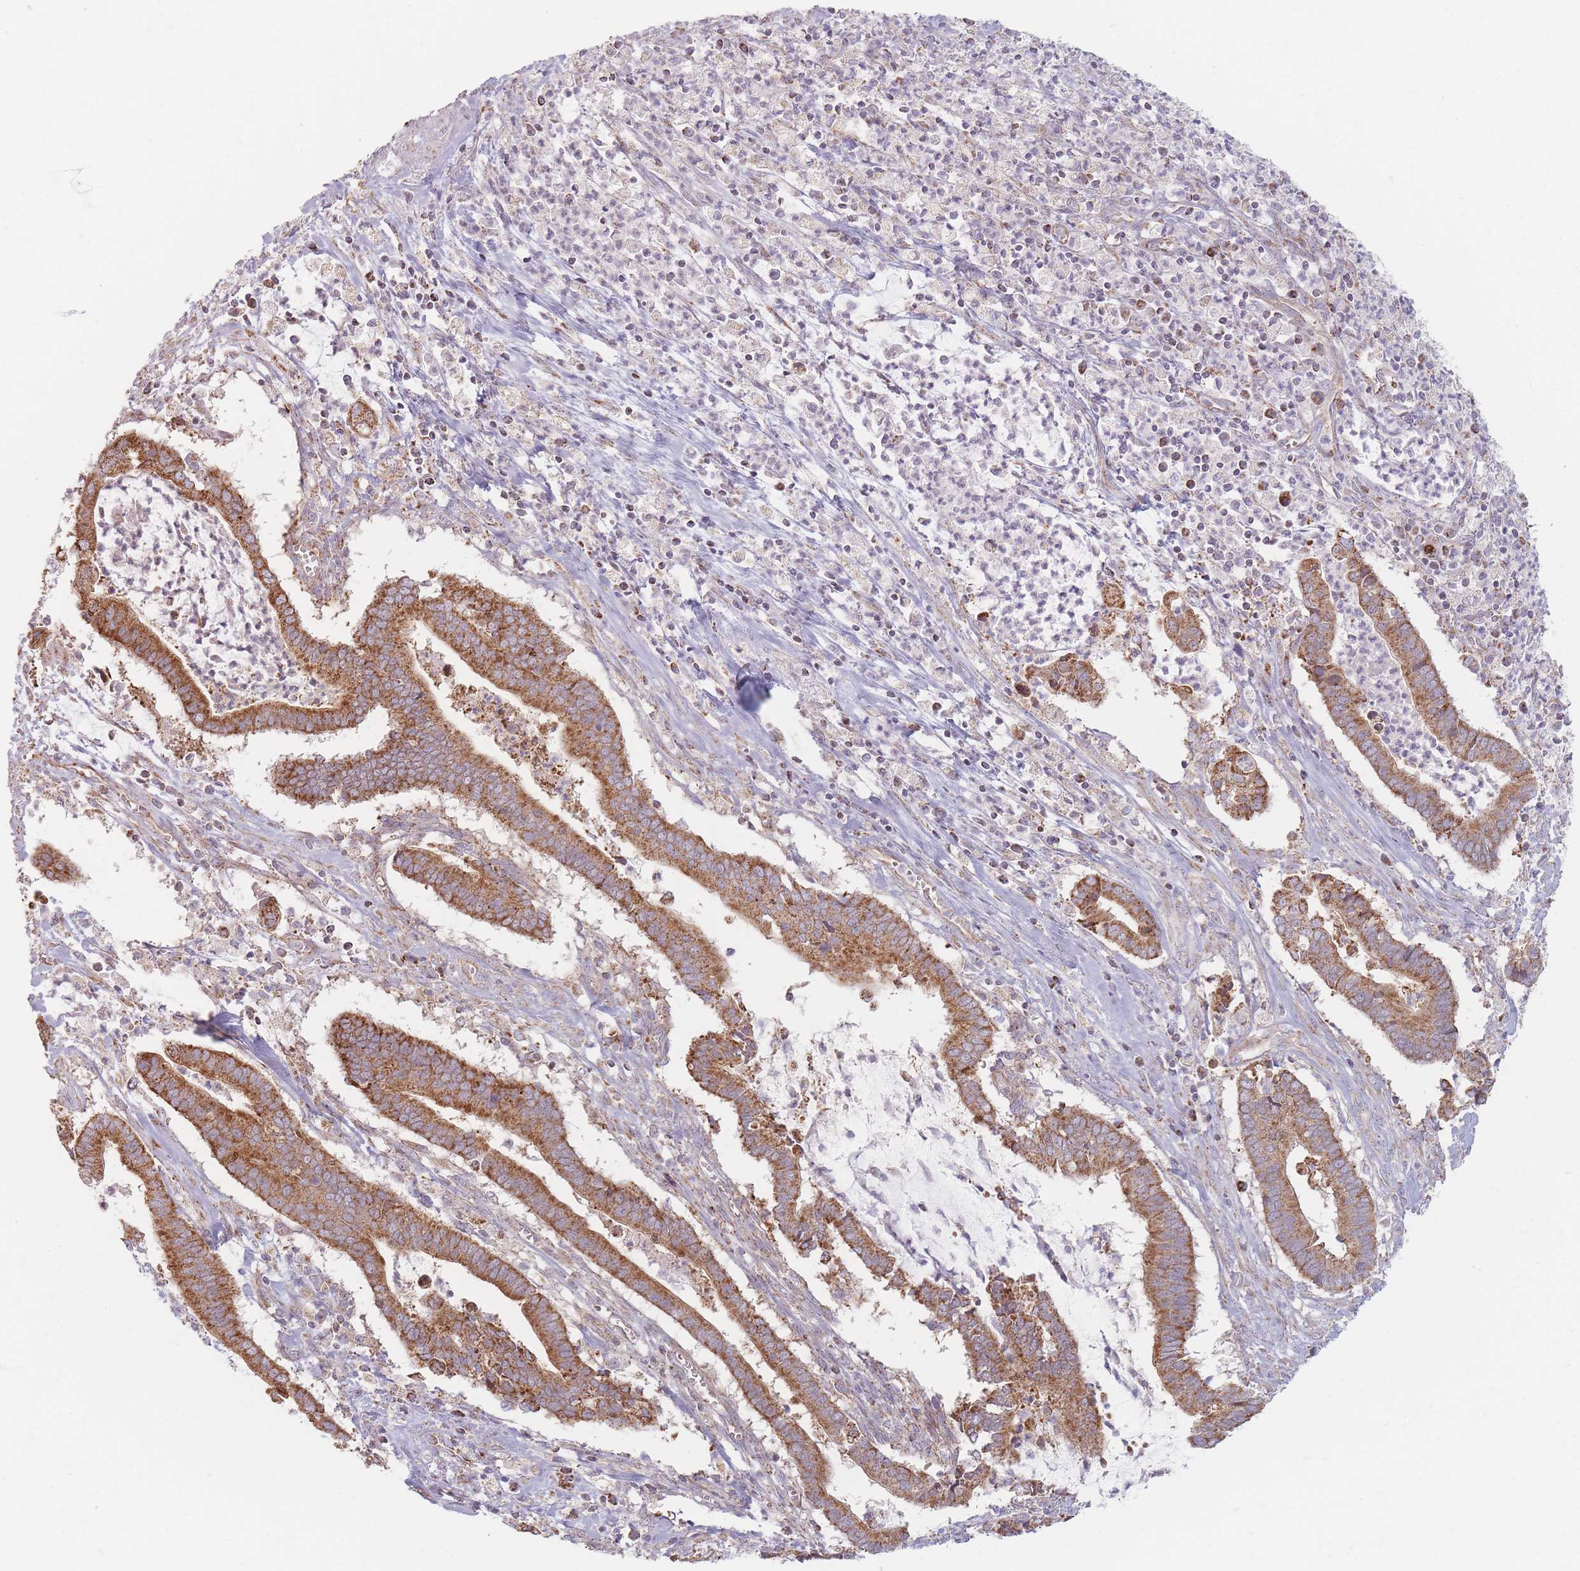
{"staining": {"intensity": "moderate", "quantity": ">75%", "location": "cytoplasmic/membranous"}, "tissue": "cervical cancer", "cell_type": "Tumor cells", "image_type": "cancer", "snomed": [{"axis": "morphology", "description": "Adenocarcinoma, NOS"}, {"axis": "topography", "description": "Cervix"}], "caption": "Tumor cells demonstrate medium levels of moderate cytoplasmic/membranous staining in about >75% of cells in cervical cancer (adenocarcinoma).", "gene": "ESRP2", "patient": {"sex": "female", "age": 44}}